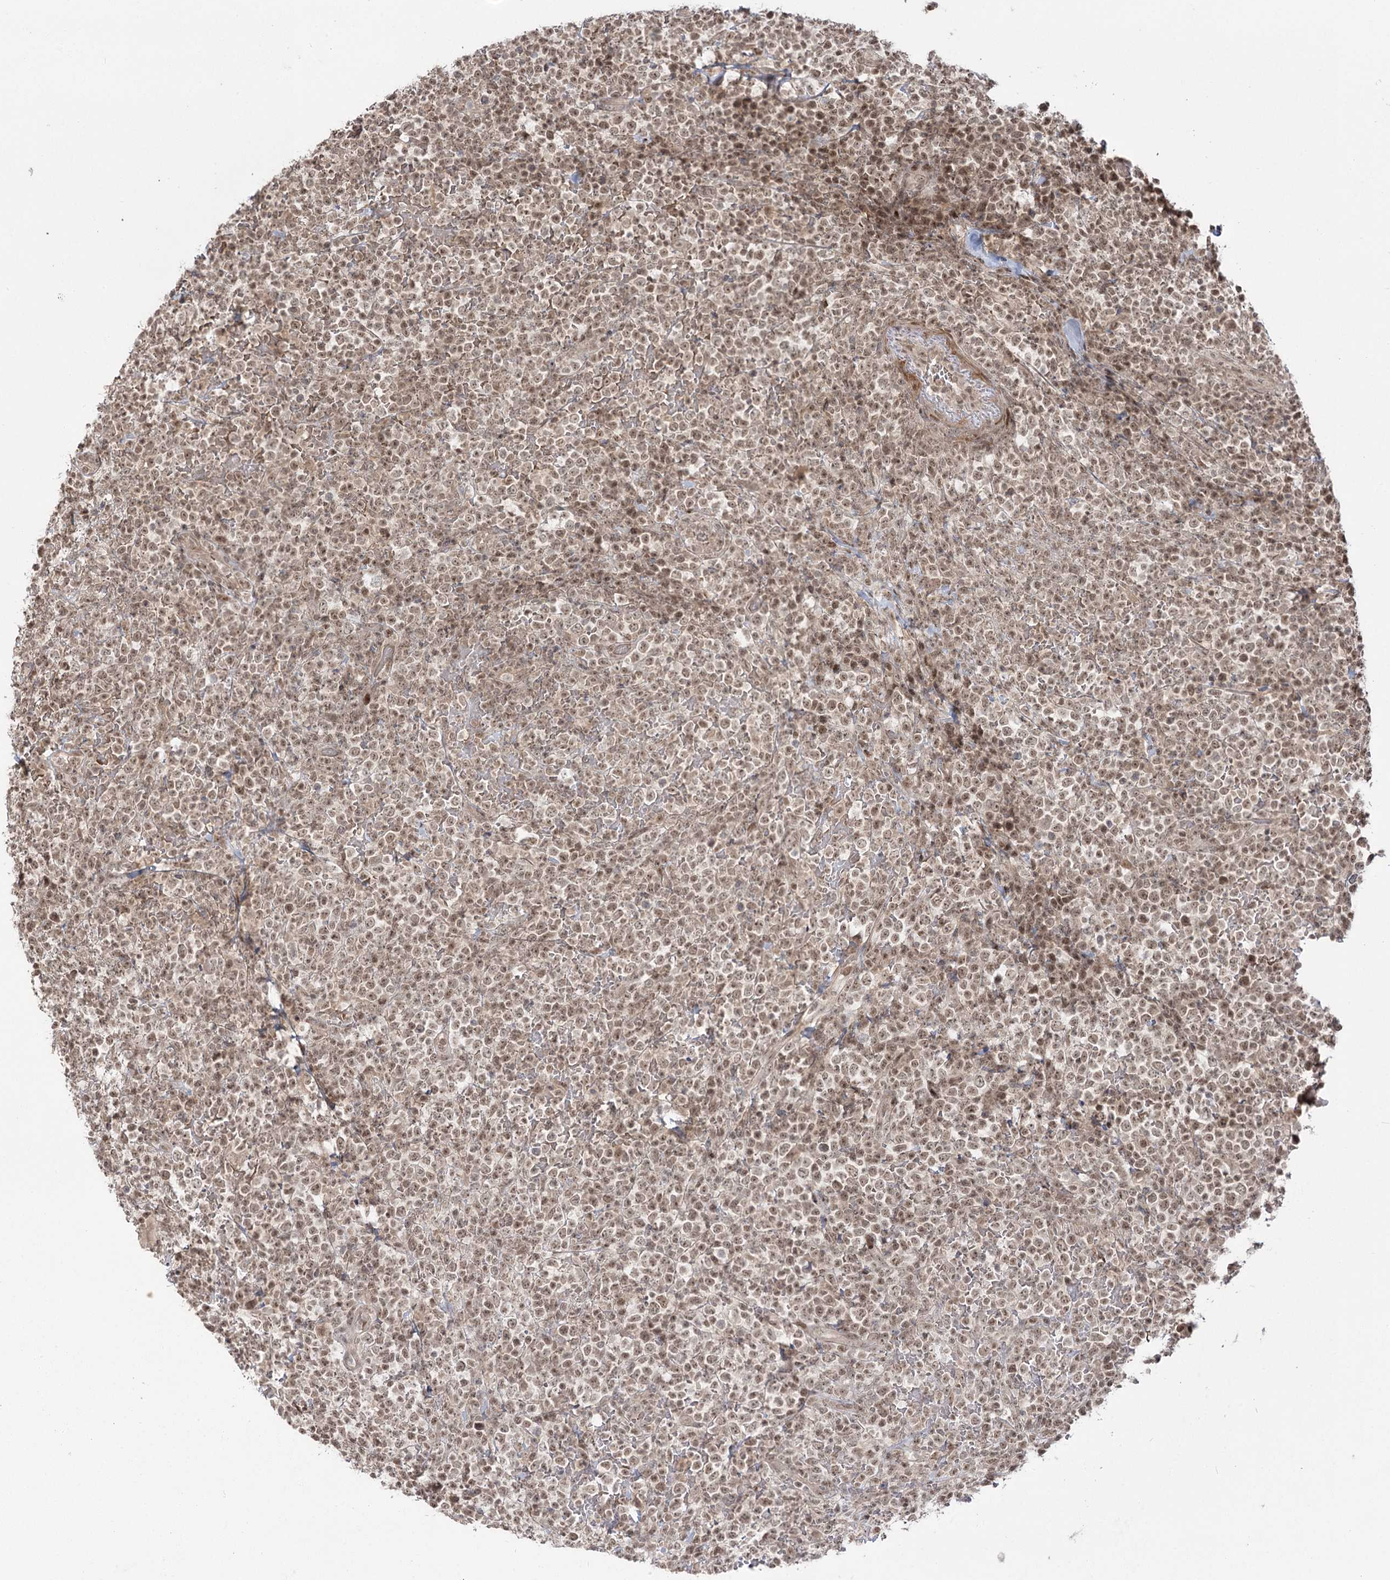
{"staining": {"intensity": "moderate", "quantity": ">75%", "location": "nuclear"}, "tissue": "lymphoma", "cell_type": "Tumor cells", "image_type": "cancer", "snomed": [{"axis": "morphology", "description": "Malignant lymphoma, non-Hodgkin's type, High grade"}, {"axis": "topography", "description": "Colon"}], "caption": "Protein expression analysis of human high-grade malignant lymphoma, non-Hodgkin's type reveals moderate nuclear positivity in approximately >75% of tumor cells.", "gene": "HELQ", "patient": {"sex": "female", "age": 53}}